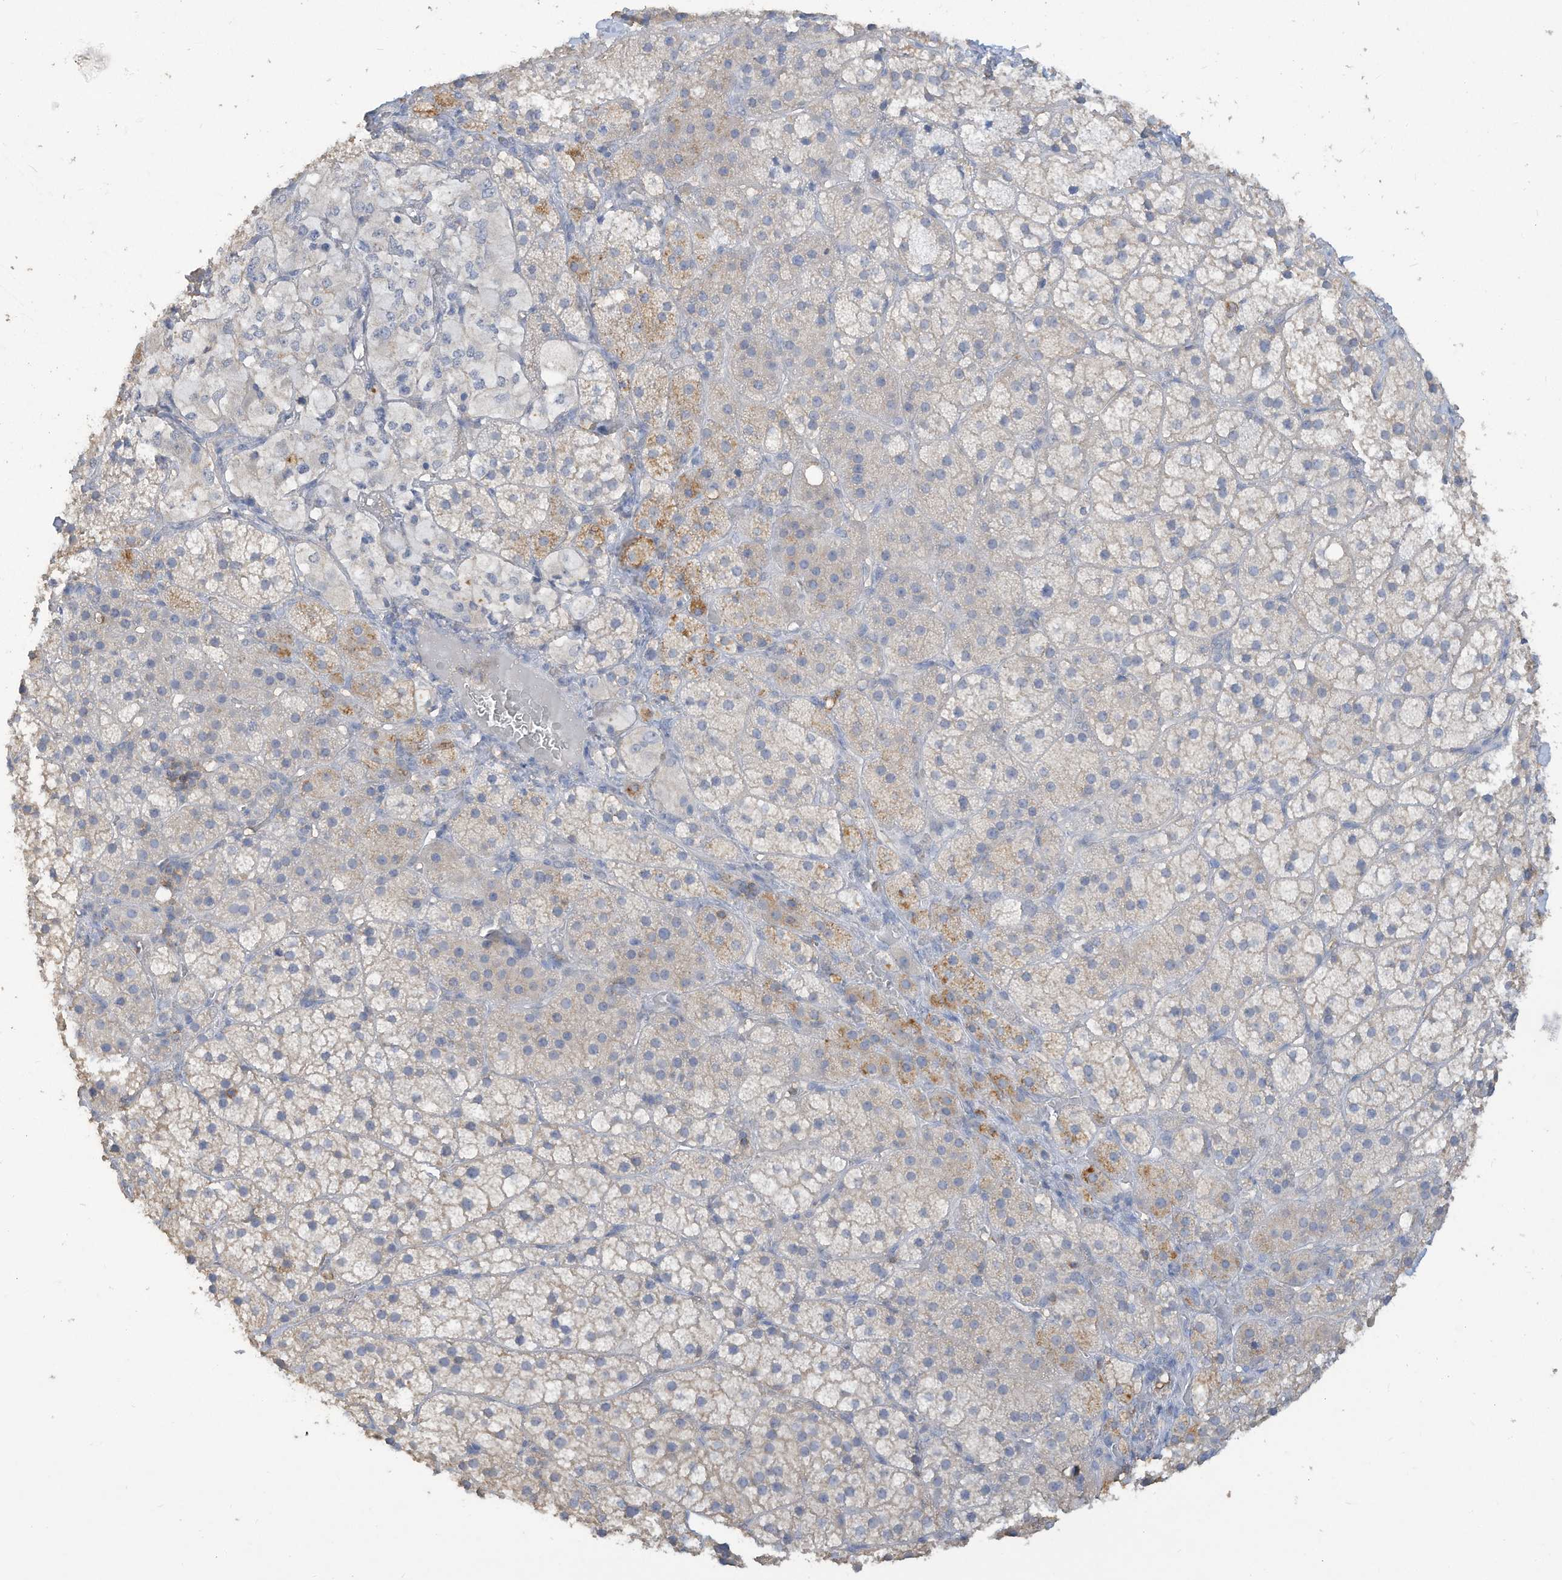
{"staining": {"intensity": "negative", "quantity": "none", "location": "none"}, "tissue": "adrenal gland", "cell_type": "Glandular cells", "image_type": "normal", "snomed": [{"axis": "morphology", "description": "Normal tissue, NOS"}, {"axis": "topography", "description": "Adrenal gland"}], "caption": "Image shows no protein expression in glandular cells of benign adrenal gland.", "gene": "HAS3", "patient": {"sex": "female", "age": 44}}